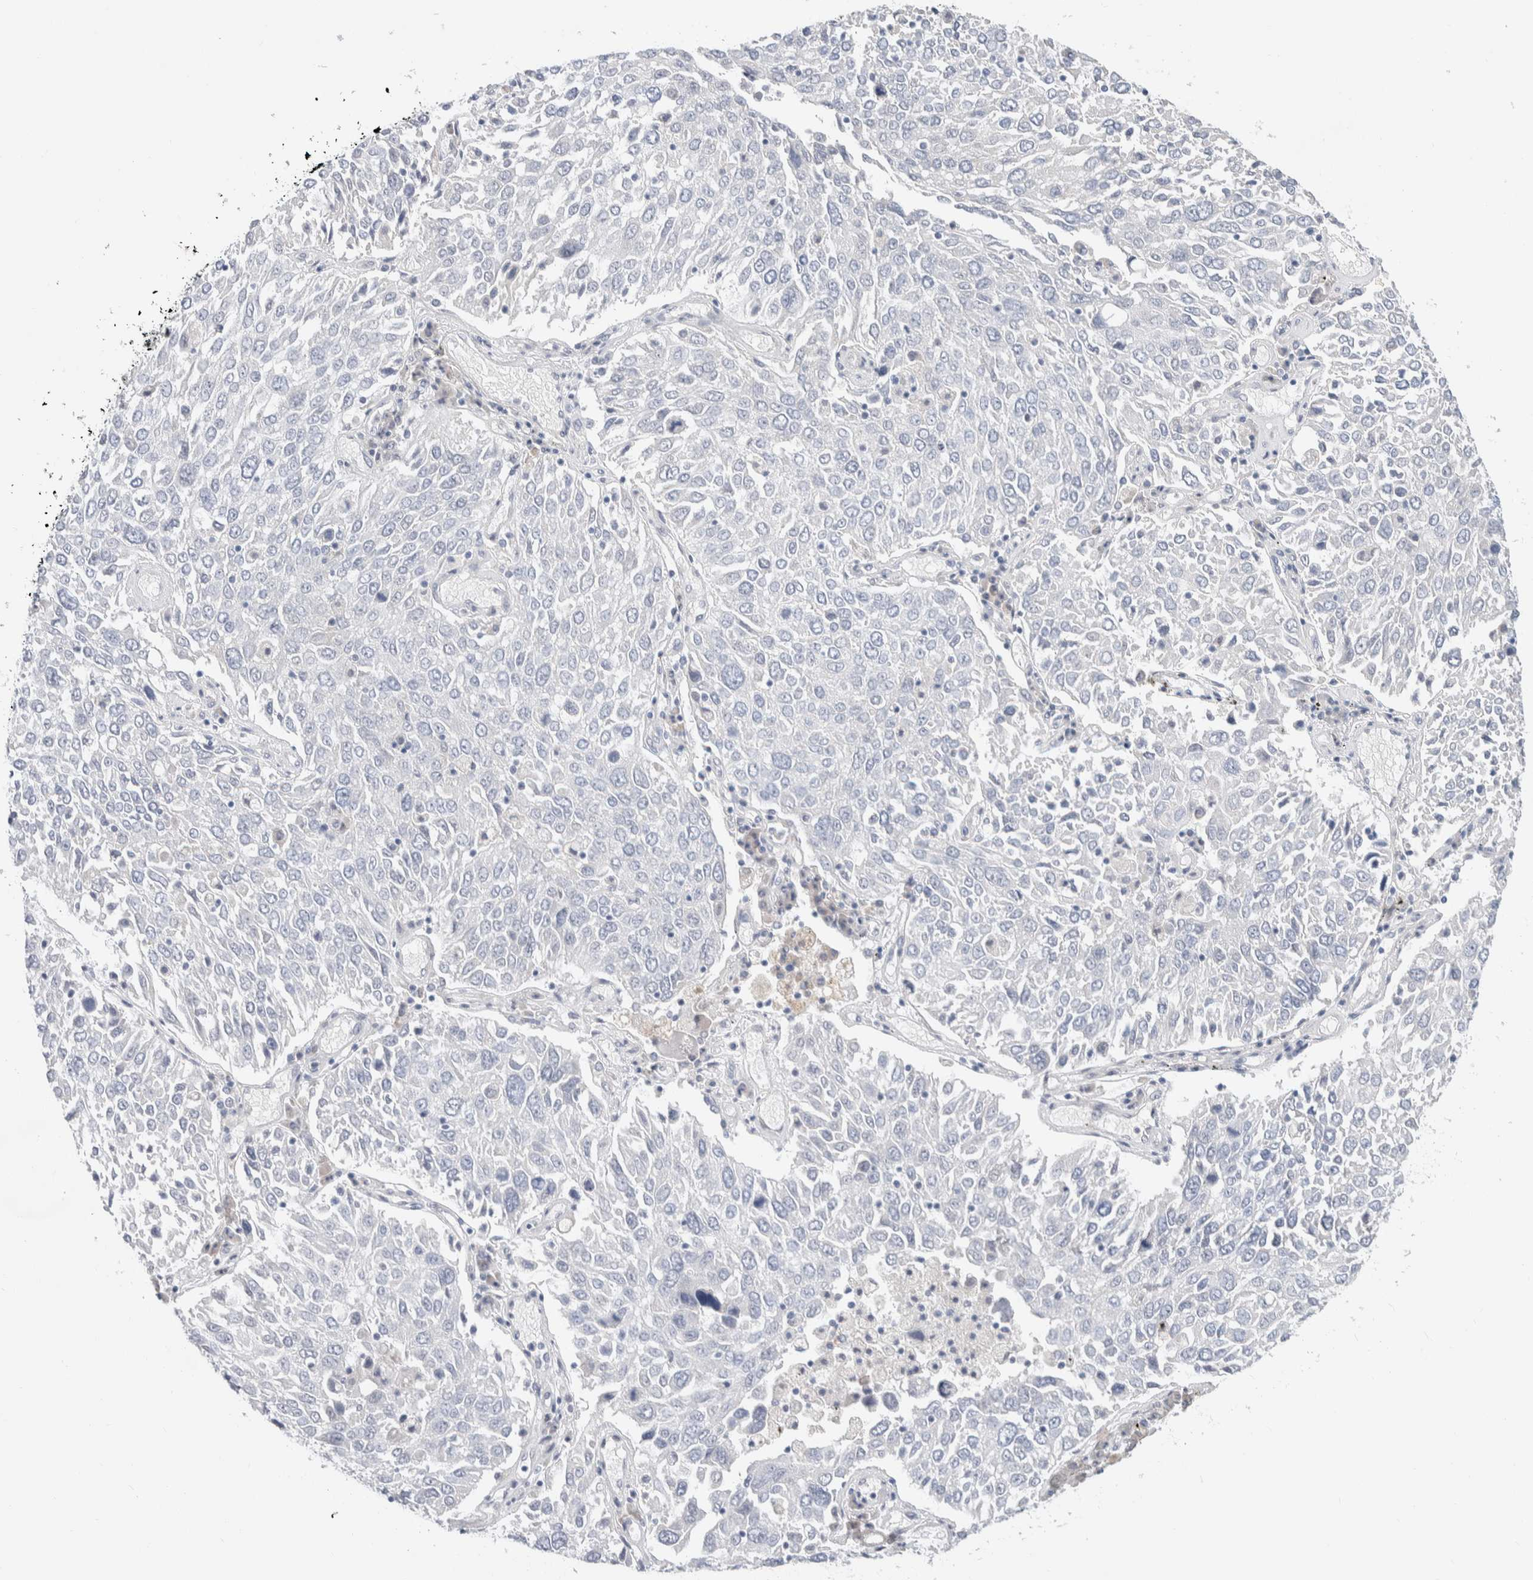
{"staining": {"intensity": "negative", "quantity": "none", "location": "none"}, "tissue": "lung cancer", "cell_type": "Tumor cells", "image_type": "cancer", "snomed": [{"axis": "morphology", "description": "Squamous cell carcinoma, NOS"}, {"axis": "topography", "description": "Lung"}], "caption": "There is no significant positivity in tumor cells of lung cancer (squamous cell carcinoma).", "gene": "RUSF1", "patient": {"sex": "male", "age": 65}}